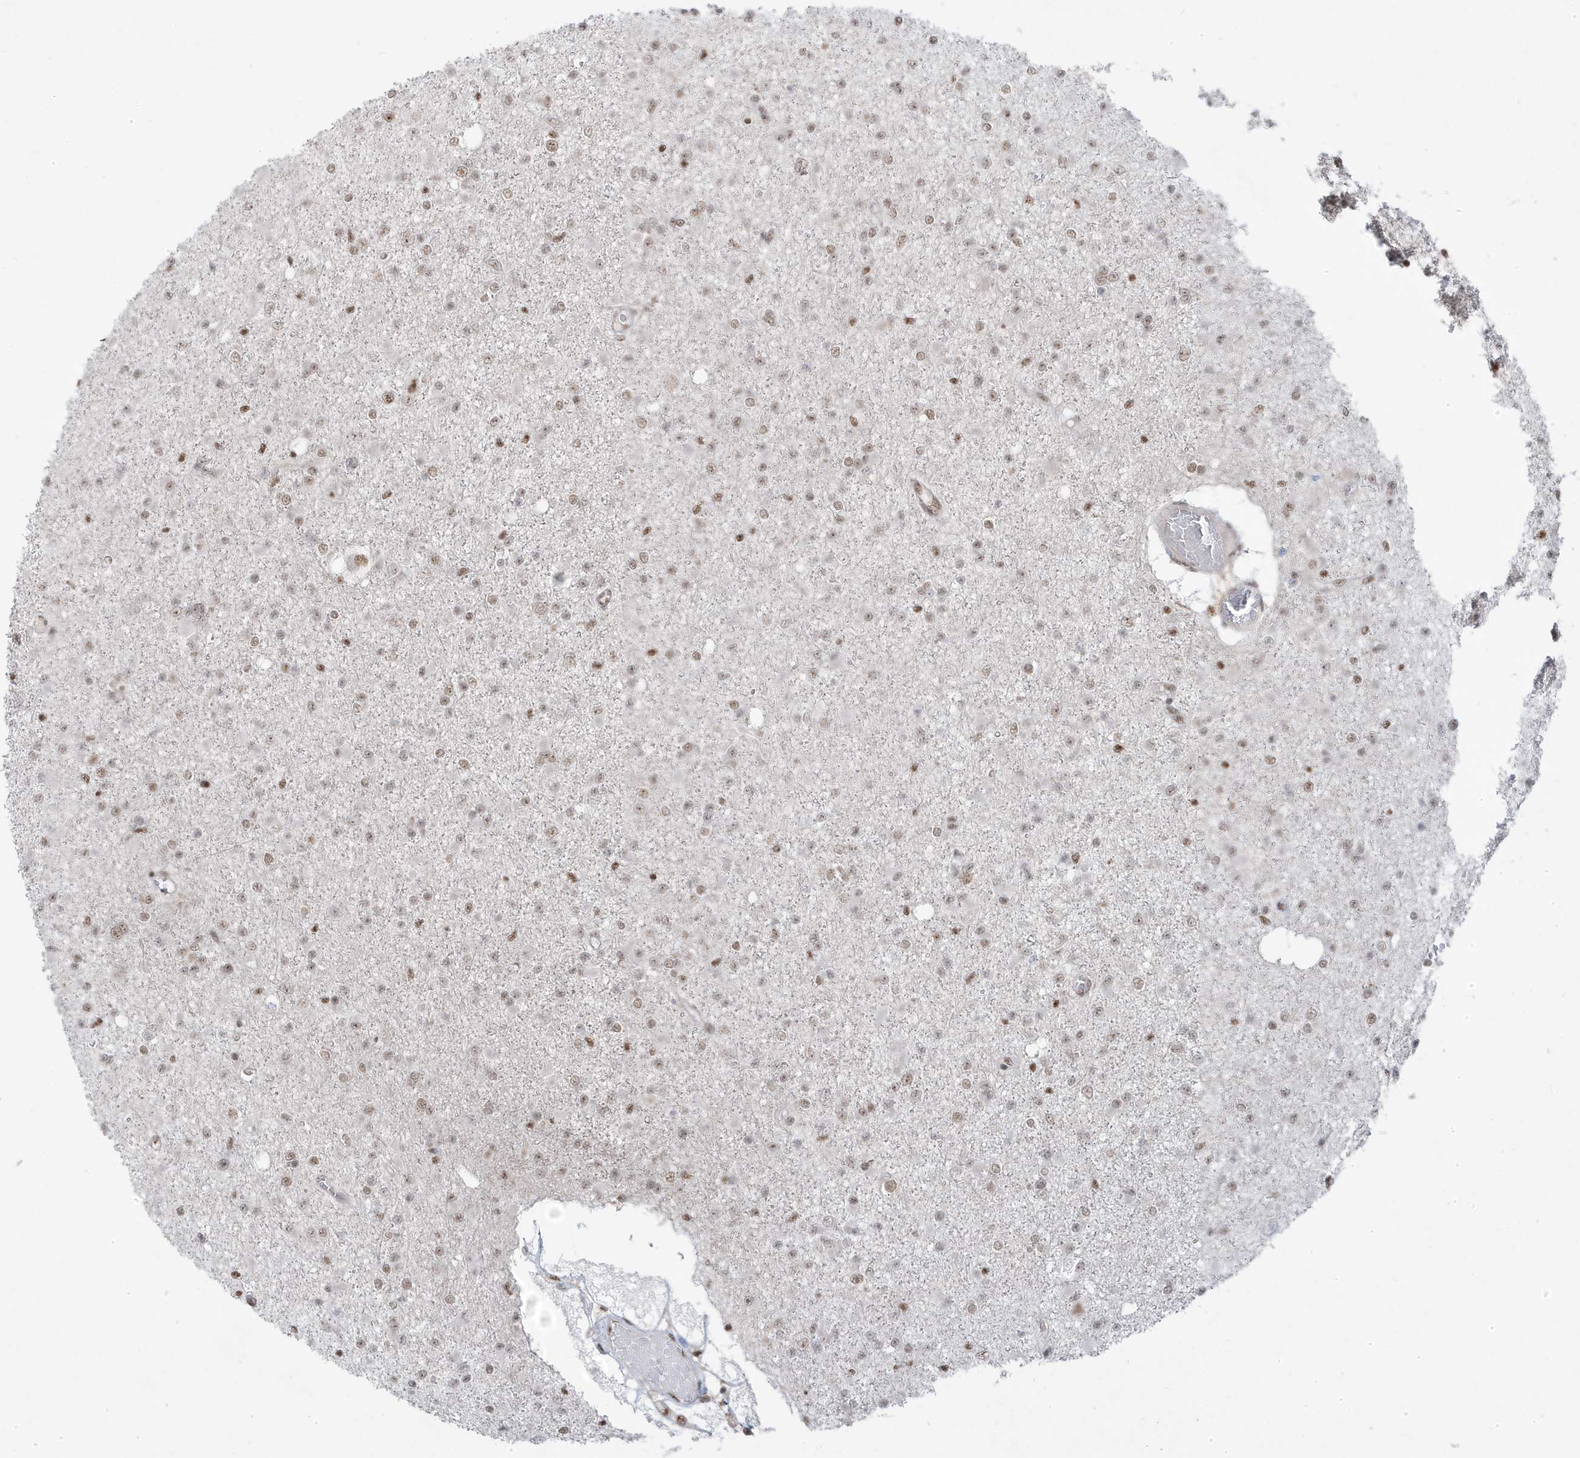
{"staining": {"intensity": "moderate", "quantity": "25%-75%", "location": "nuclear"}, "tissue": "glioma", "cell_type": "Tumor cells", "image_type": "cancer", "snomed": [{"axis": "morphology", "description": "Glioma, malignant, Low grade"}, {"axis": "topography", "description": "Brain"}], "caption": "DAB immunohistochemical staining of human glioma demonstrates moderate nuclear protein staining in about 25%-75% of tumor cells. The staining was performed using DAB (3,3'-diaminobenzidine), with brown indicating positive protein expression. Nuclei are stained blue with hematoxylin.", "gene": "MTREX", "patient": {"sex": "female", "age": 22}}